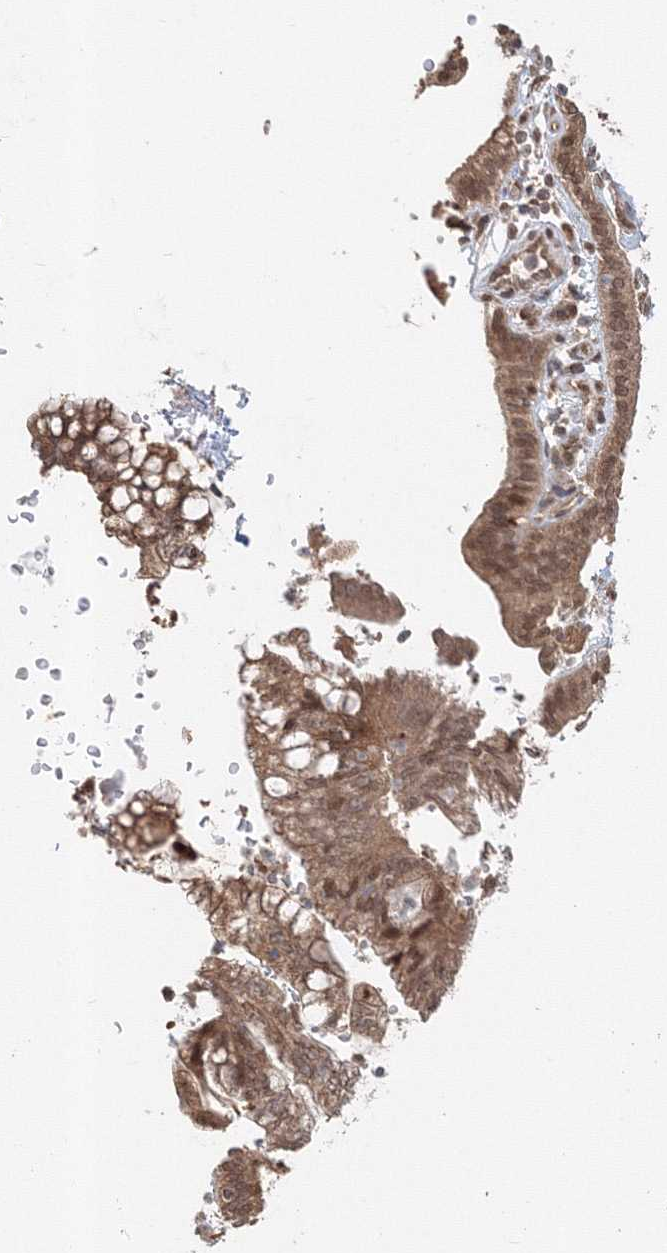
{"staining": {"intensity": "moderate", "quantity": ">75%", "location": "cytoplasmic/membranous,nuclear"}, "tissue": "pancreatic cancer", "cell_type": "Tumor cells", "image_type": "cancer", "snomed": [{"axis": "morphology", "description": "Adenocarcinoma, NOS"}, {"axis": "topography", "description": "Pancreas"}], "caption": "Immunohistochemistry (IHC) image of neoplastic tissue: pancreatic cancer (adenocarcinoma) stained using IHC displays medium levels of moderate protein expression localized specifically in the cytoplasmic/membranous and nuclear of tumor cells, appearing as a cytoplasmic/membranous and nuclear brown color.", "gene": "PSMD6", "patient": {"sex": "female", "age": 73}}